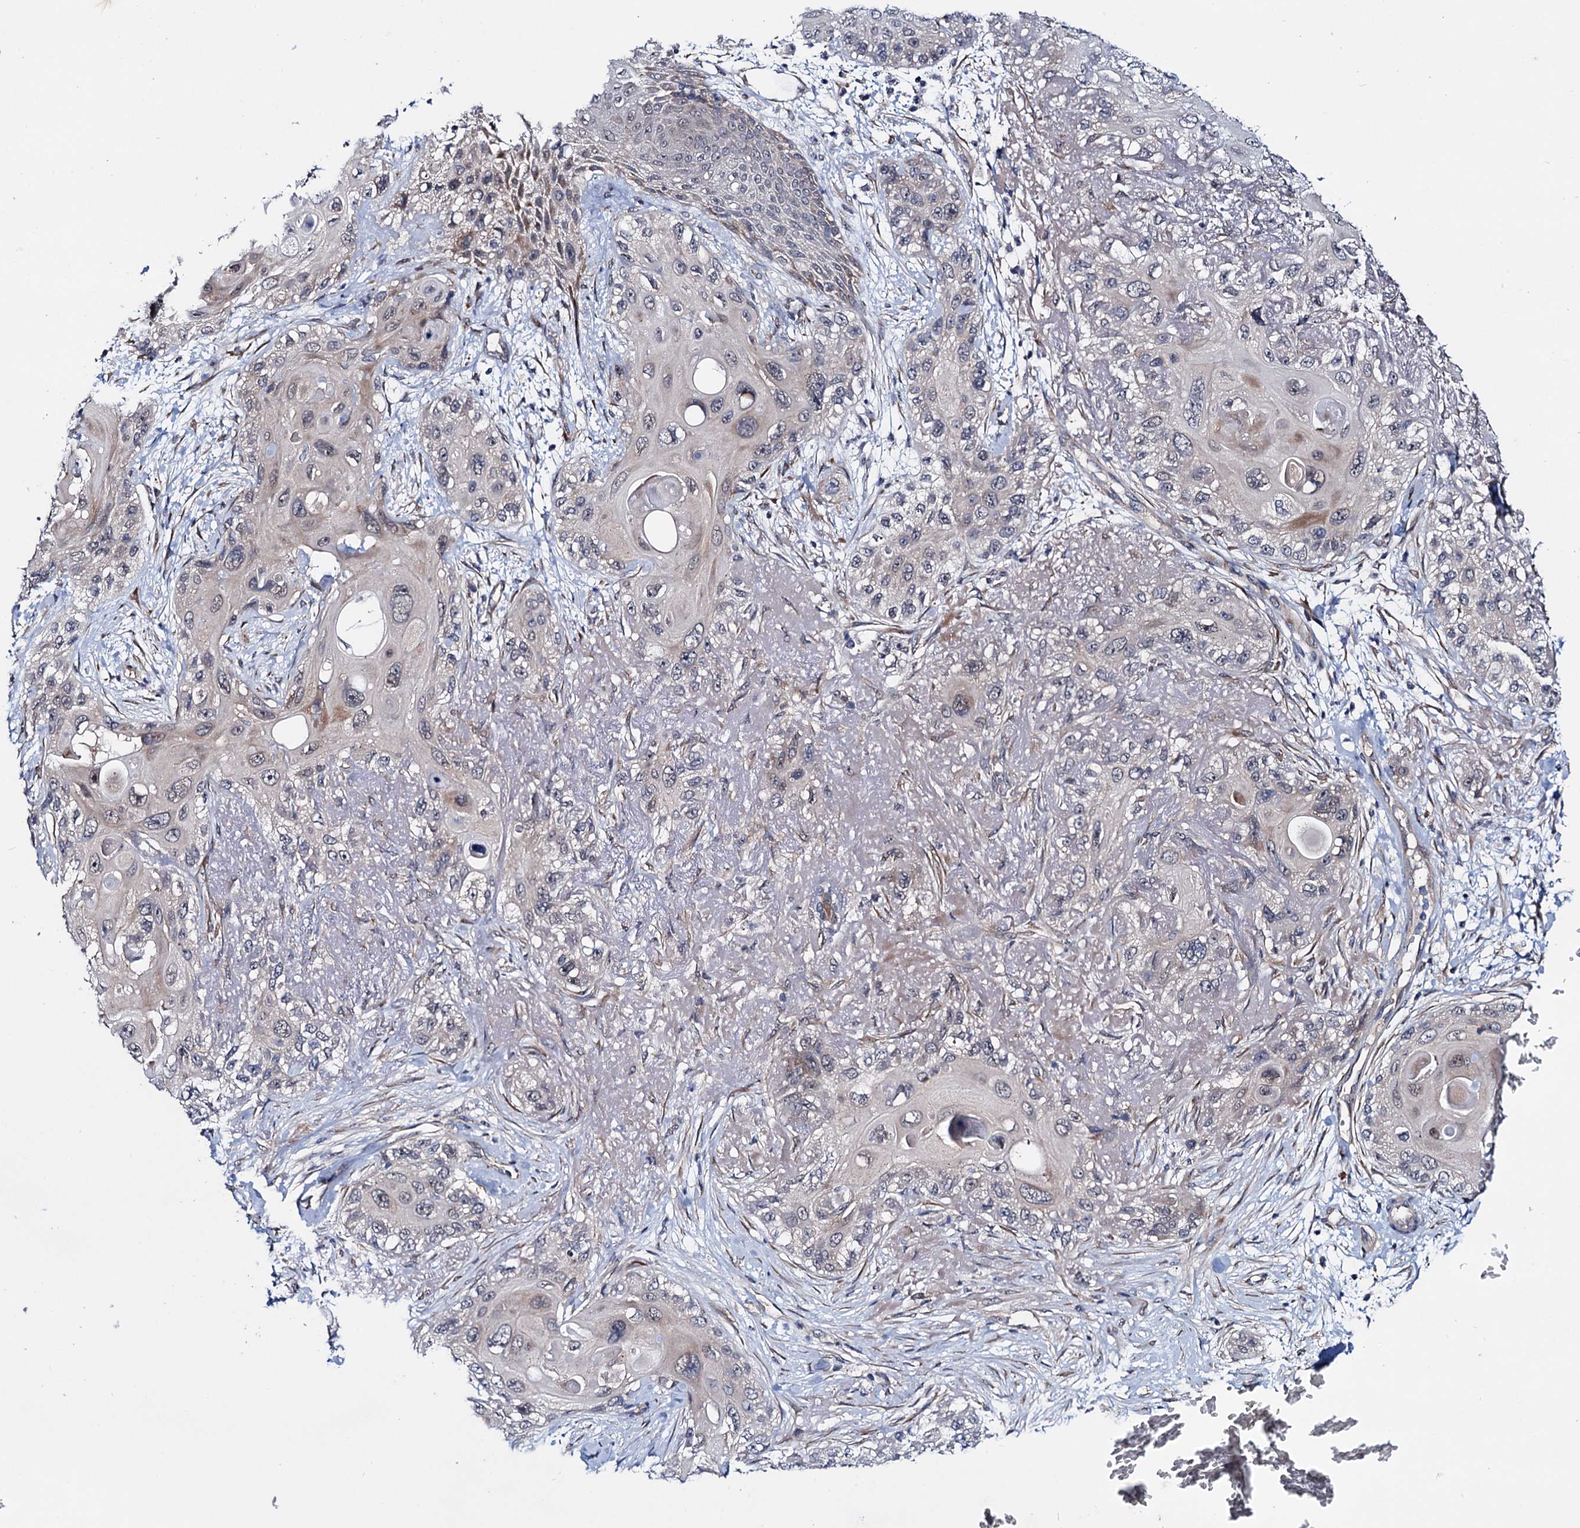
{"staining": {"intensity": "negative", "quantity": "none", "location": "none"}, "tissue": "skin cancer", "cell_type": "Tumor cells", "image_type": "cancer", "snomed": [{"axis": "morphology", "description": "Normal tissue, NOS"}, {"axis": "morphology", "description": "Squamous cell carcinoma, NOS"}, {"axis": "topography", "description": "Skin"}], "caption": "High magnification brightfield microscopy of skin squamous cell carcinoma stained with DAB (3,3'-diaminobenzidine) (brown) and counterstained with hematoxylin (blue): tumor cells show no significant positivity. The staining was performed using DAB (3,3'-diaminobenzidine) to visualize the protein expression in brown, while the nuclei were stained in blue with hematoxylin (Magnification: 20x).", "gene": "EYA4", "patient": {"sex": "male", "age": 72}}